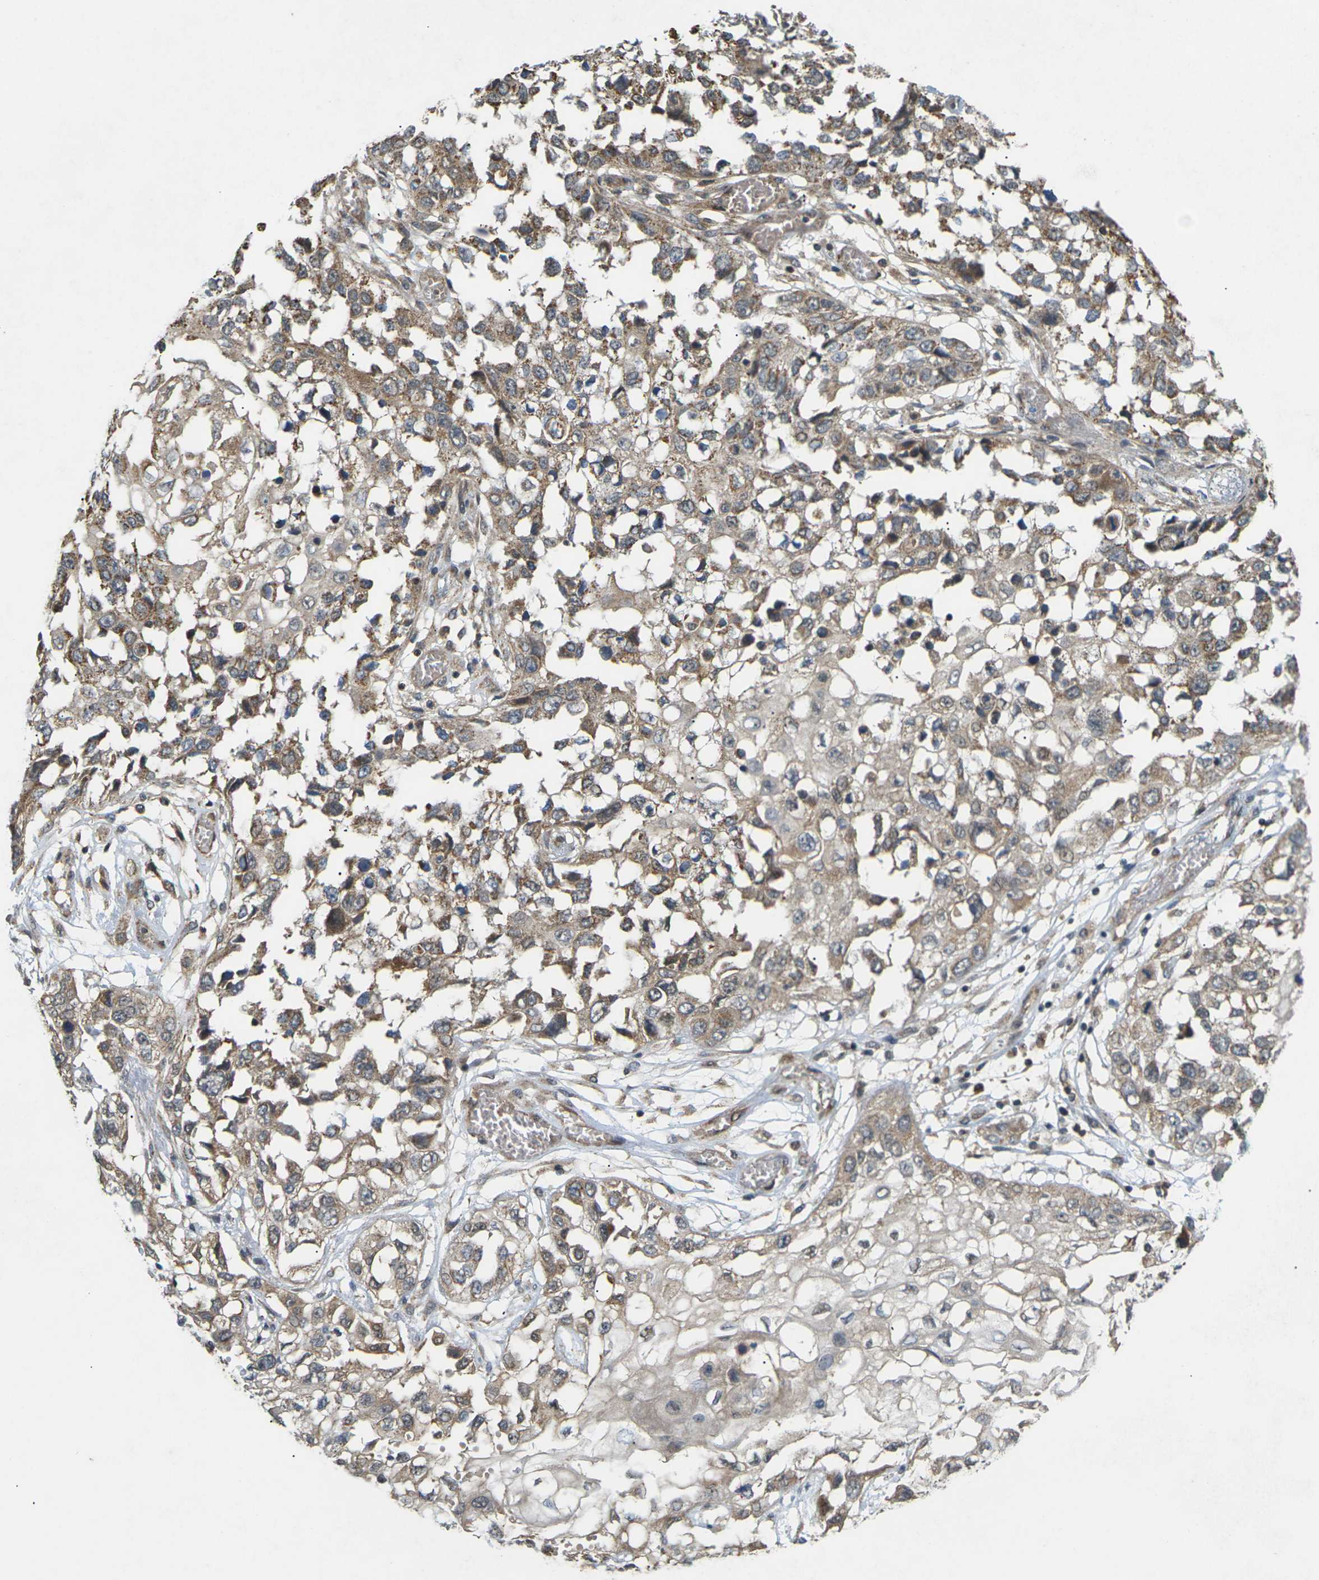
{"staining": {"intensity": "moderate", "quantity": ">75%", "location": "cytoplasmic/membranous"}, "tissue": "lung cancer", "cell_type": "Tumor cells", "image_type": "cancer", "snomed": [{"axis": "morphology", "description": "Squamous cell carcinoma, NOS"}, {"axis": "topography", "description": "Lung"}], "caption": "Lung cancer stained with DAB (3,3'-diaminobenzidine) IHC exhibits medium levels of moderate cytoplasmic/membranous expression in approximately >75% of tumor cells.", "gene": "KSR1", "patient": {"sex": "male", "age": 71}}